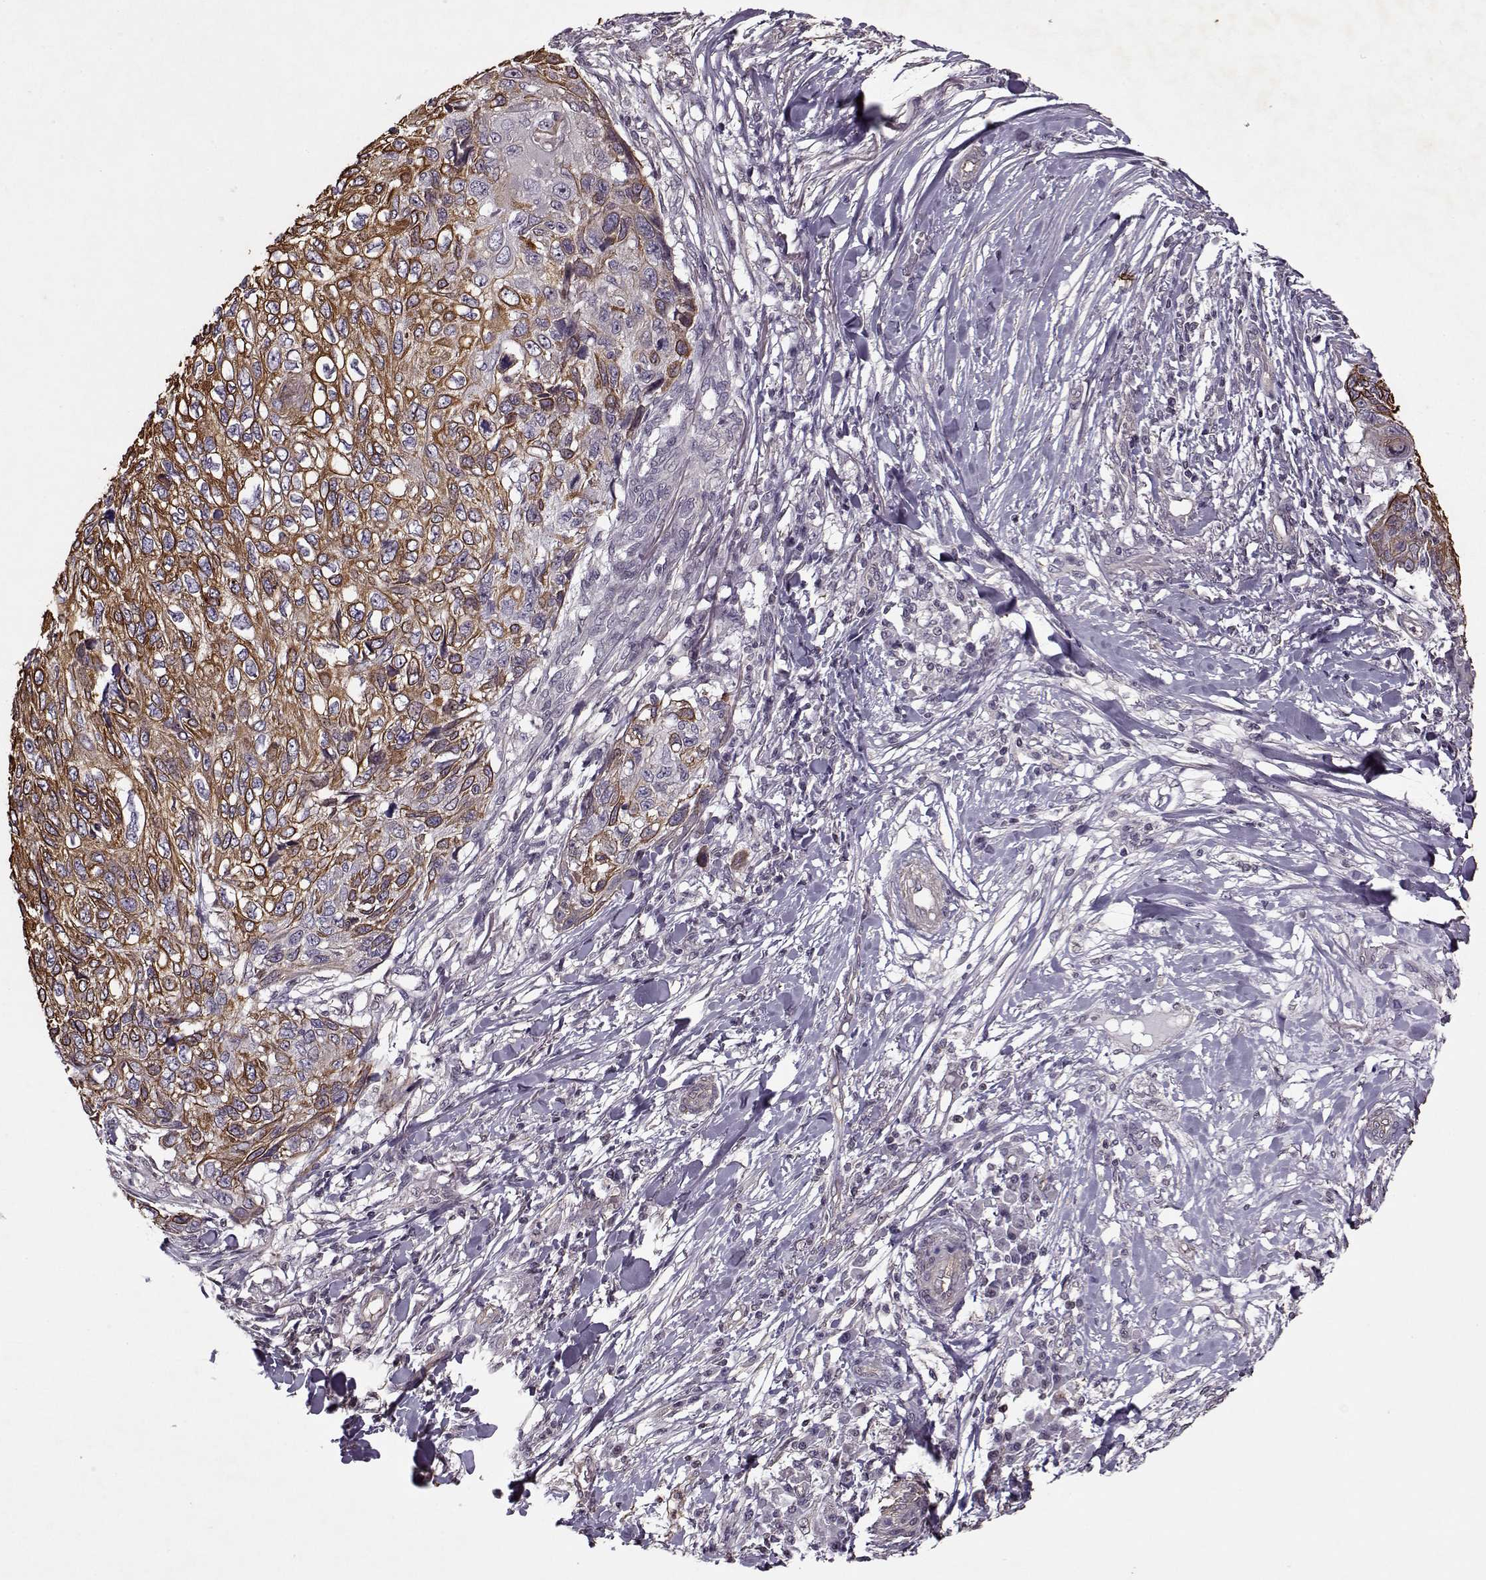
{"staining": {"intensity": "strong", "quantity": ">75%", "location": "cytoplasmic/membranous"}, "tissue": "skin cancer", "cell_type": "Tumor cells", "image_type": "cancer", "snomed": [{"axis": "morphology", "description": "Squamous cell carcinoma, NOS"}, {"axis": "topography", "description": "Skin"}], "caption": "Skin squamous cell carcinoma stained with immunohistochemistry demonstrates strong cytoplasmic/membranous positivity in about >75% of tumor cells.", "gene": "KRT9", "patient": {"sex": "male", "age": 92}}